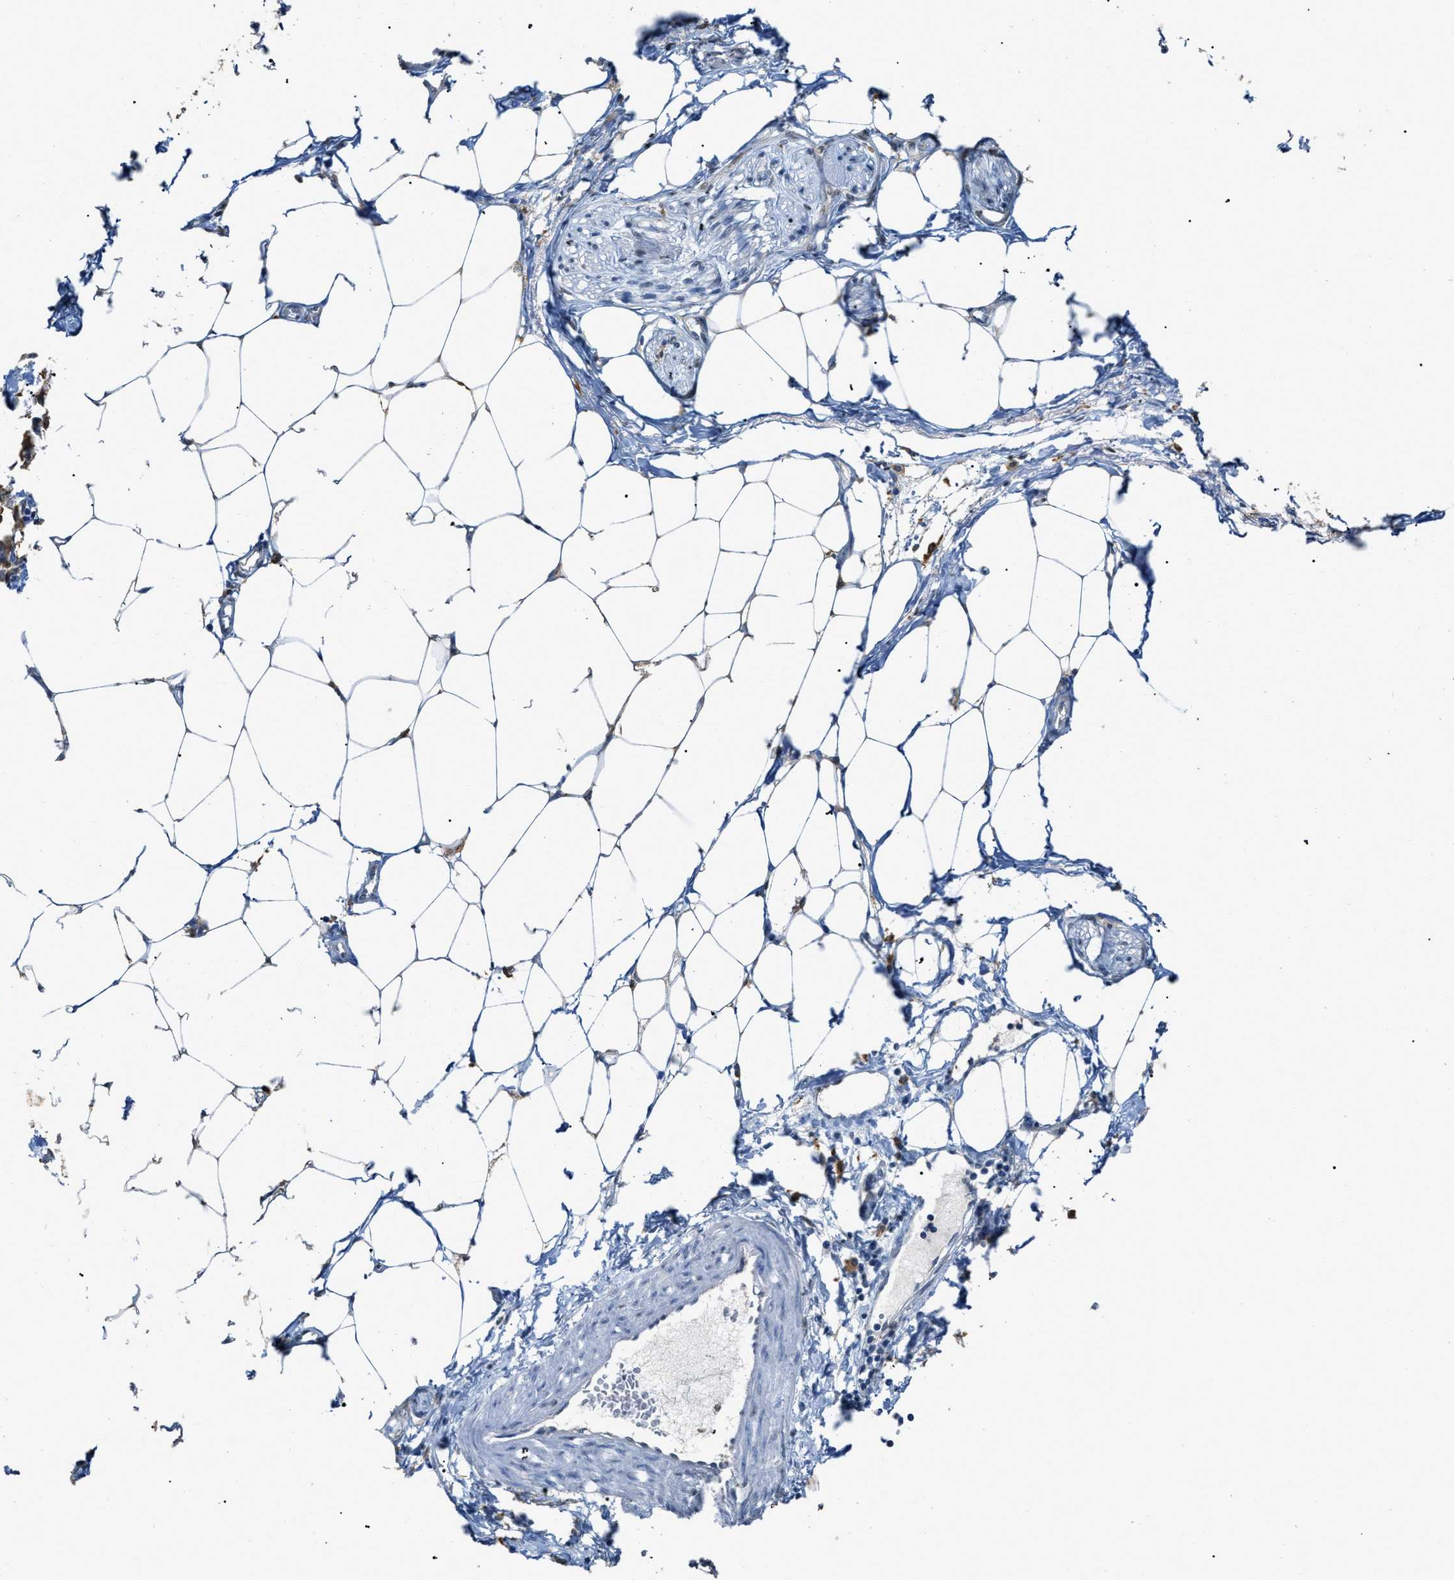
{"staining": {"intensity": "moderate", "quantity": "<25%", "location": "cytoplasmic/membranous"}, "tissue": "adipose tissue", "cell_type": "Adipocytes", "image_type": "normal", "snomed": [{"axis": "morphology", "description": "Normal tissue, NOS"}, {"axis": "morphology", "description": "Adenocarcinoma, NOS"}, {"axis": "topography", "description": "Colon"}, {"axis": "topography", "description": "Peripheral nerve tissue"}], "caption": "Moderate cytoplasmic/membranous expression is seen in about <25% of adipocytes in normal adipose tissue.", "gene": "GCN1", "patient": {"sex": "male", "age": 14}}